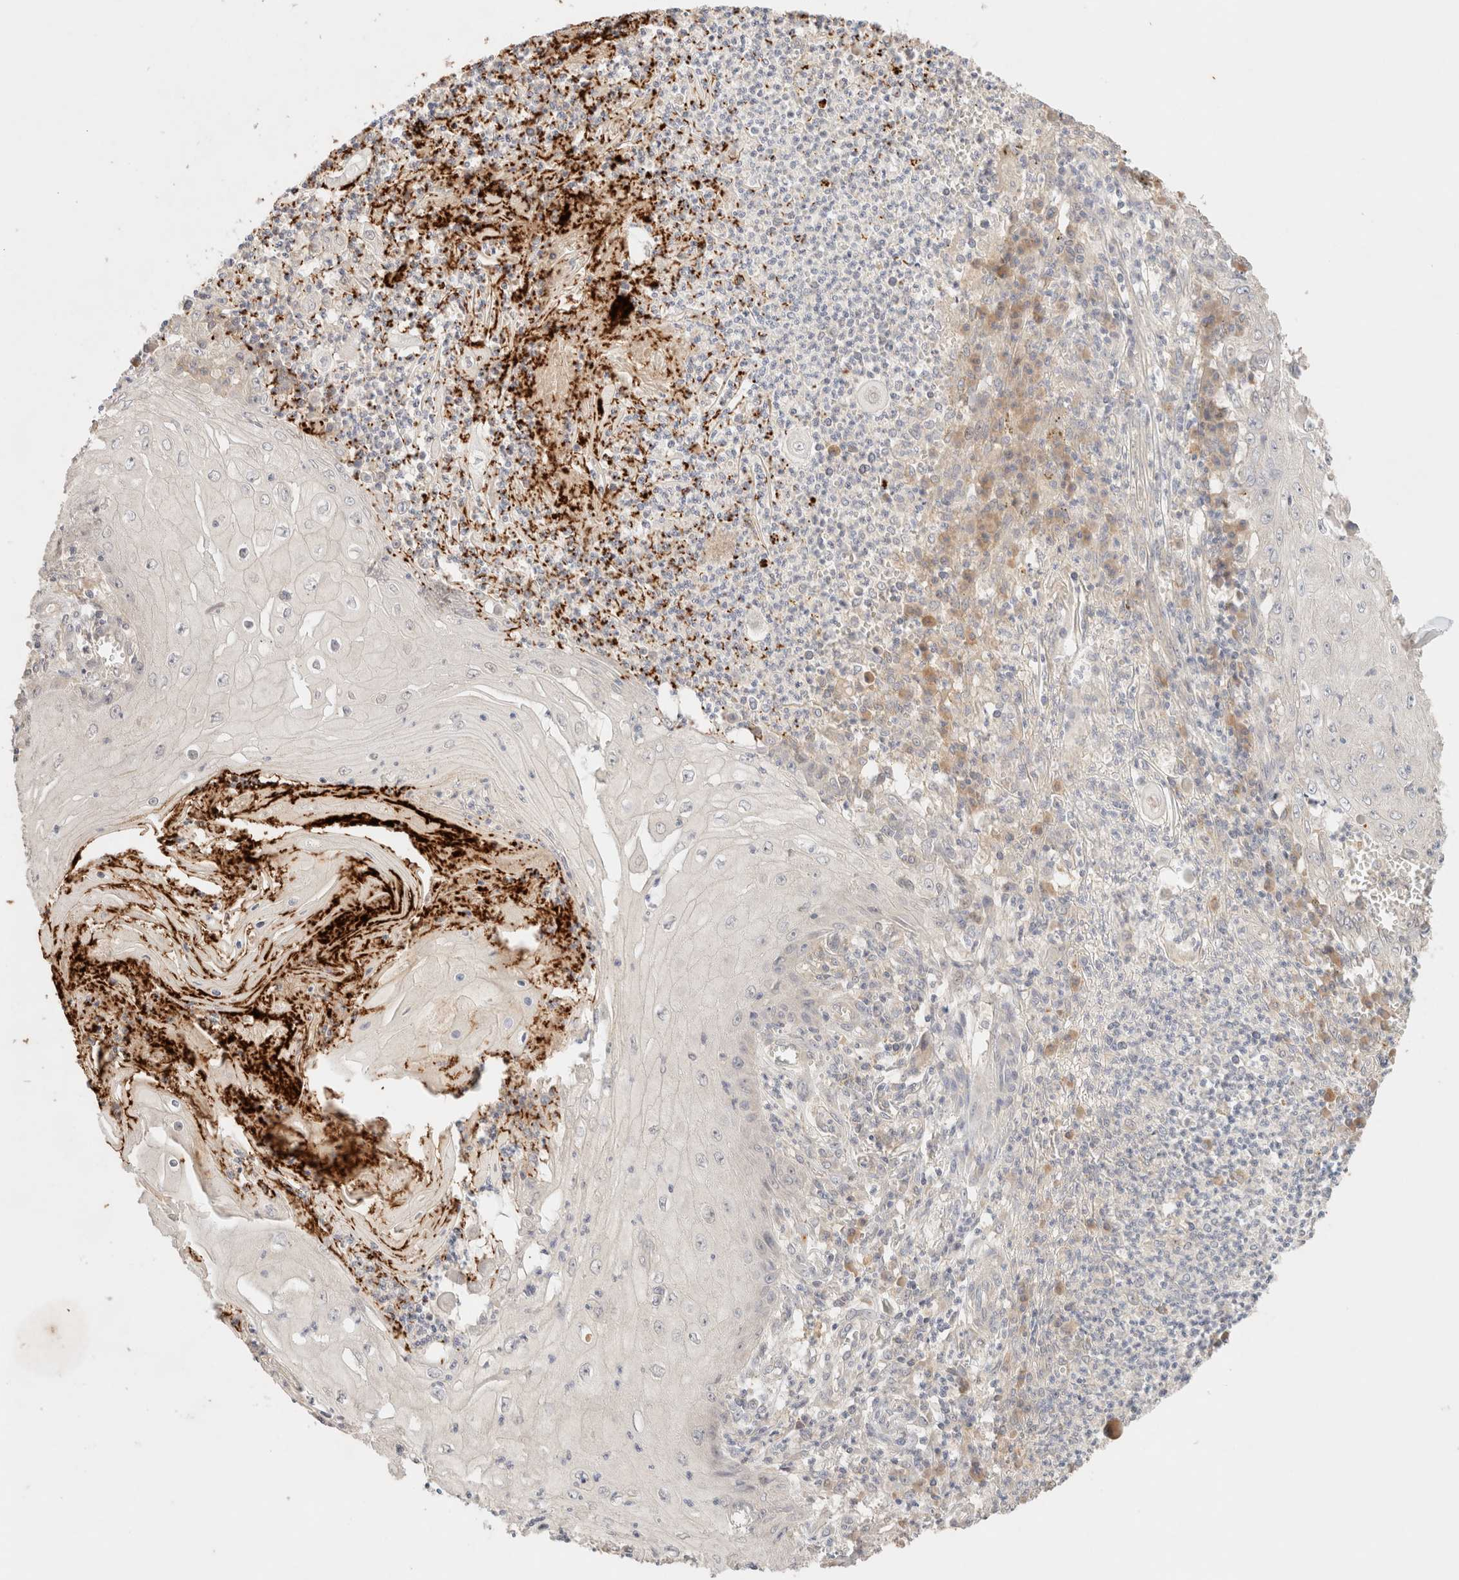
{"staining": {"intensity": "negative", "quantity": "none", "location": "none"}, "tissue": "skin cancer", "cell_type": "Tumor cells", "image_type": "cancer", "snomed": [{"axis": "morphology", "description": "Squamous cell carcinoma, NOS"}, {"axis": "topography", "description": "Skin"}], "caption": "DAB immunohistochemical staining of human skin cancer (squamous cell carcinoma) demonstrates no significant staining in tumor cells.", "gene": "SARM1", "patient": {"sex": "female", "age": 73}}